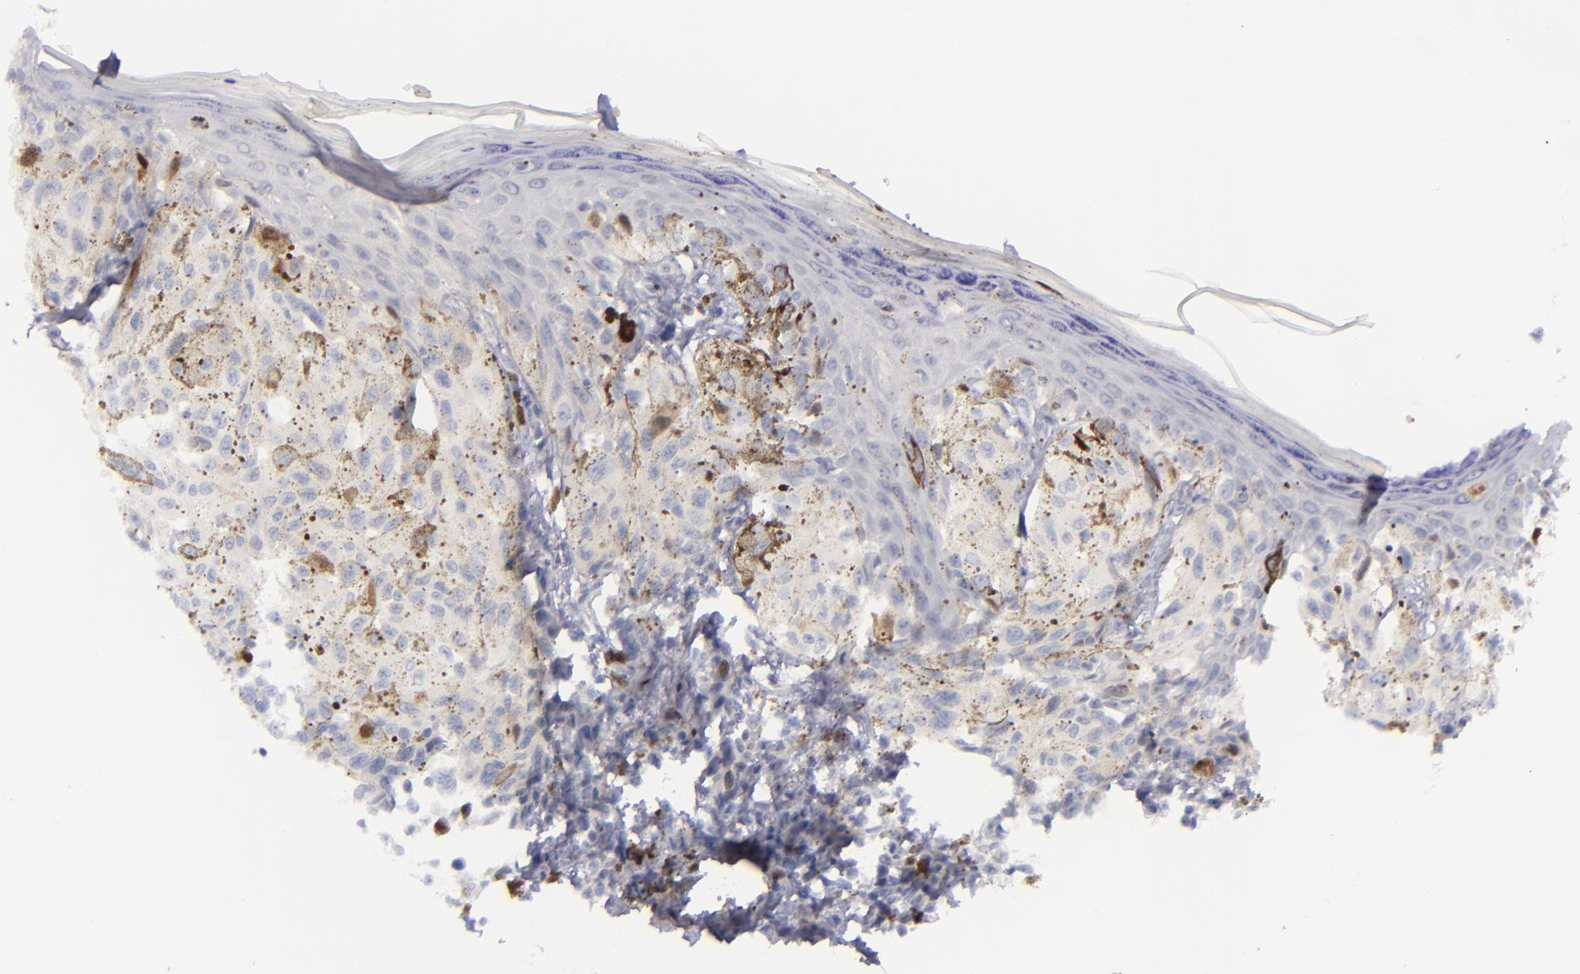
{"staining": {"intensity": "weak", "quantity": "<25%", "location": "cytoplasmic/membranous"}, "tissue": "melanoma", "cell_type": "Tumor cells", "image_type": "cancer", "snomed": [{"axis": "morphology", "description": "Malignant melanoma, NOS"}, {"axis": "topography", "description": "Skin"}], "caption": "A high-resolution photomicrograph shows IHC staining of melanoma, which exhibits no significant staining in tumor cells.", "gene": "AURKA", "patient": {"sex": "female", "age": 72}}